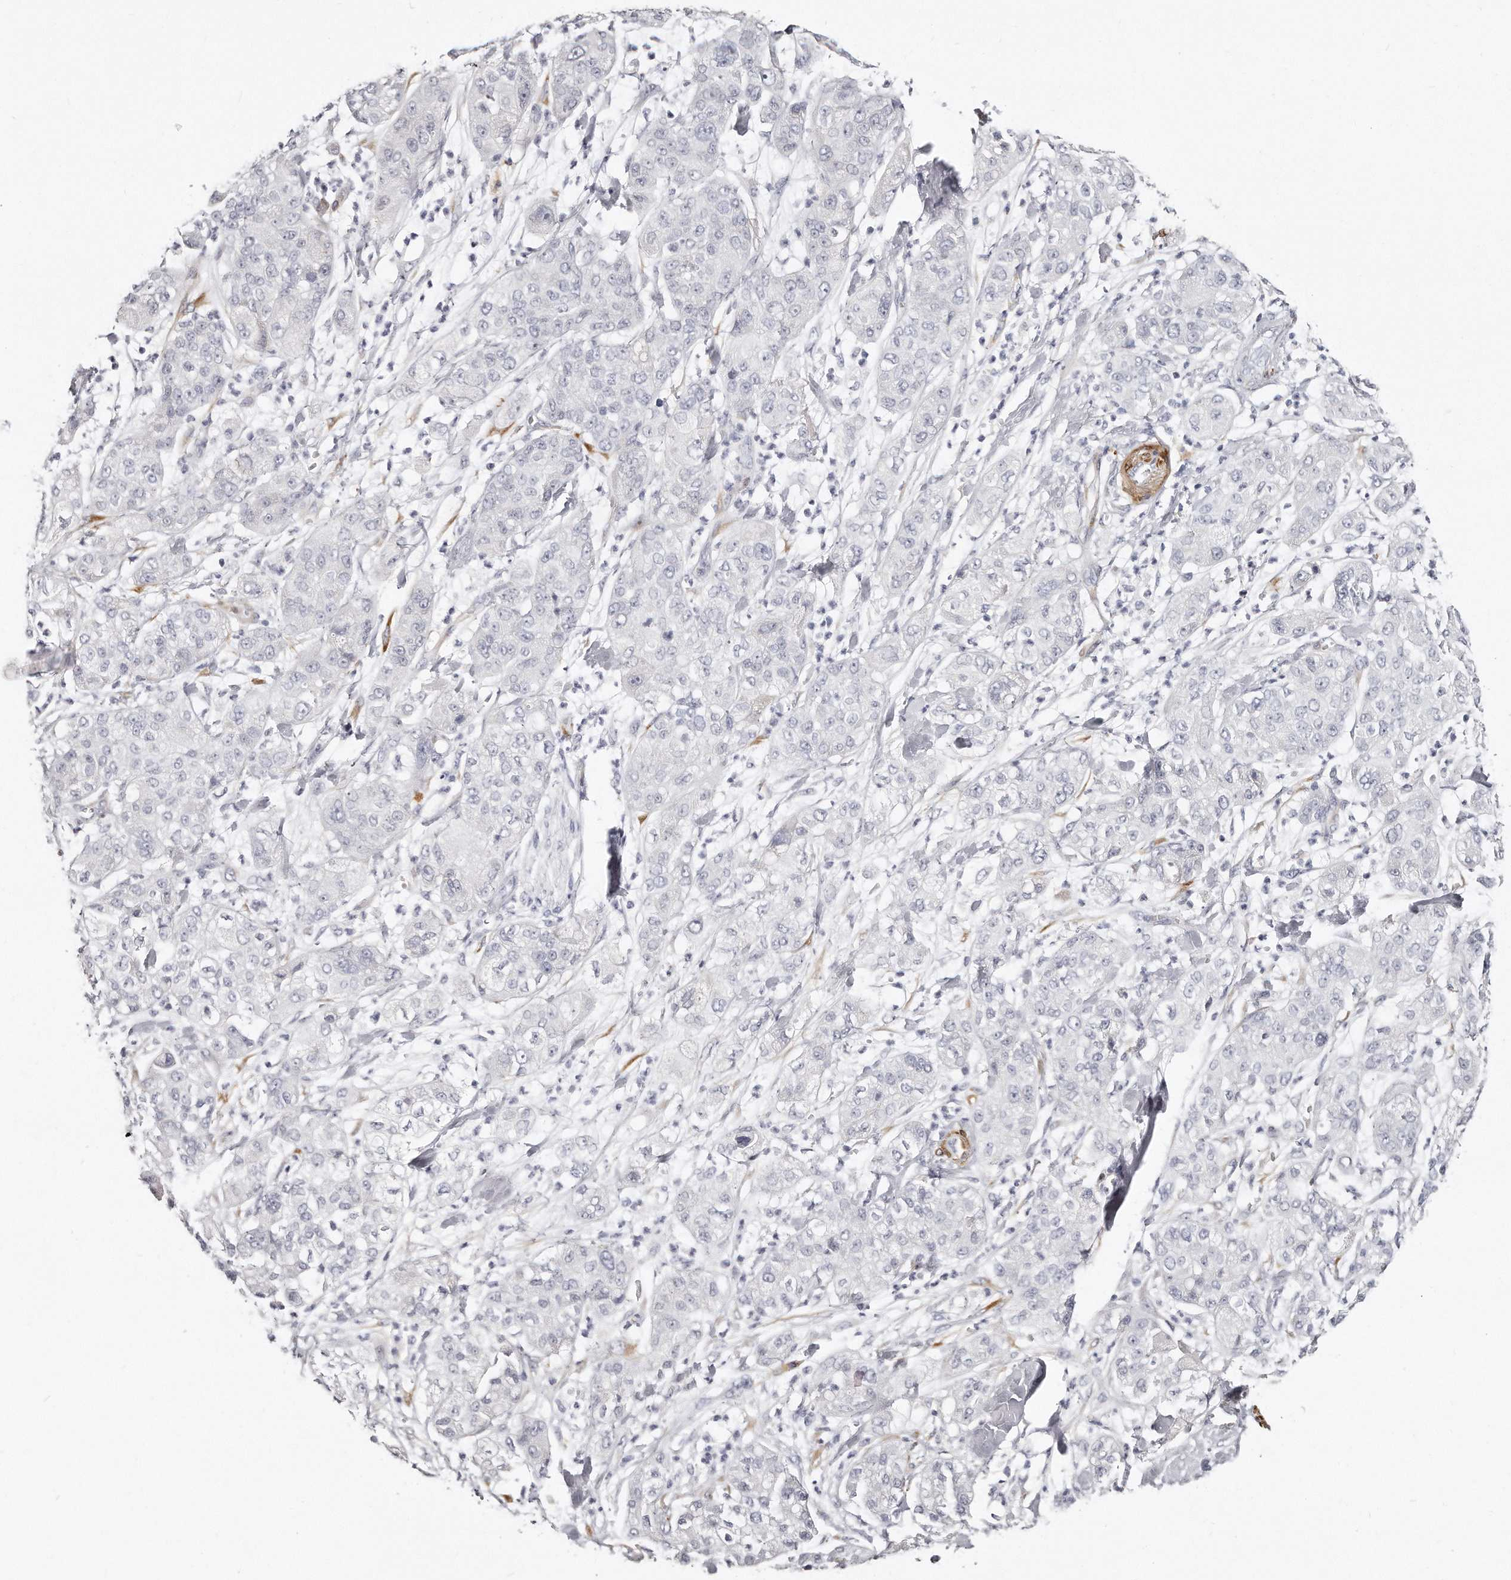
{"staining": {"intensity": "negative", "quantity": "none", "location": "none"}, "tissue": "pancreatic cancer", "cell_type": "Tumor cells", "image_type": "cancer", "snomed": [{"axis": "morphology", "description": "Adenocarcinoma, NOS"}, {"axis": "topography", "description": "Pancreas"}], "caption": "Adenocarcinoma (pancreatic) was stained to show a protein in brown. There is no significant staining in tumor cells. Brightfield microscopy of immunohistochemistry (IHC) stained with DAB (brown) and hematoxylin (blue), captured at high magnification.", "gene": "LMOD1", "patient": {"sex": "female", "age": 78}}